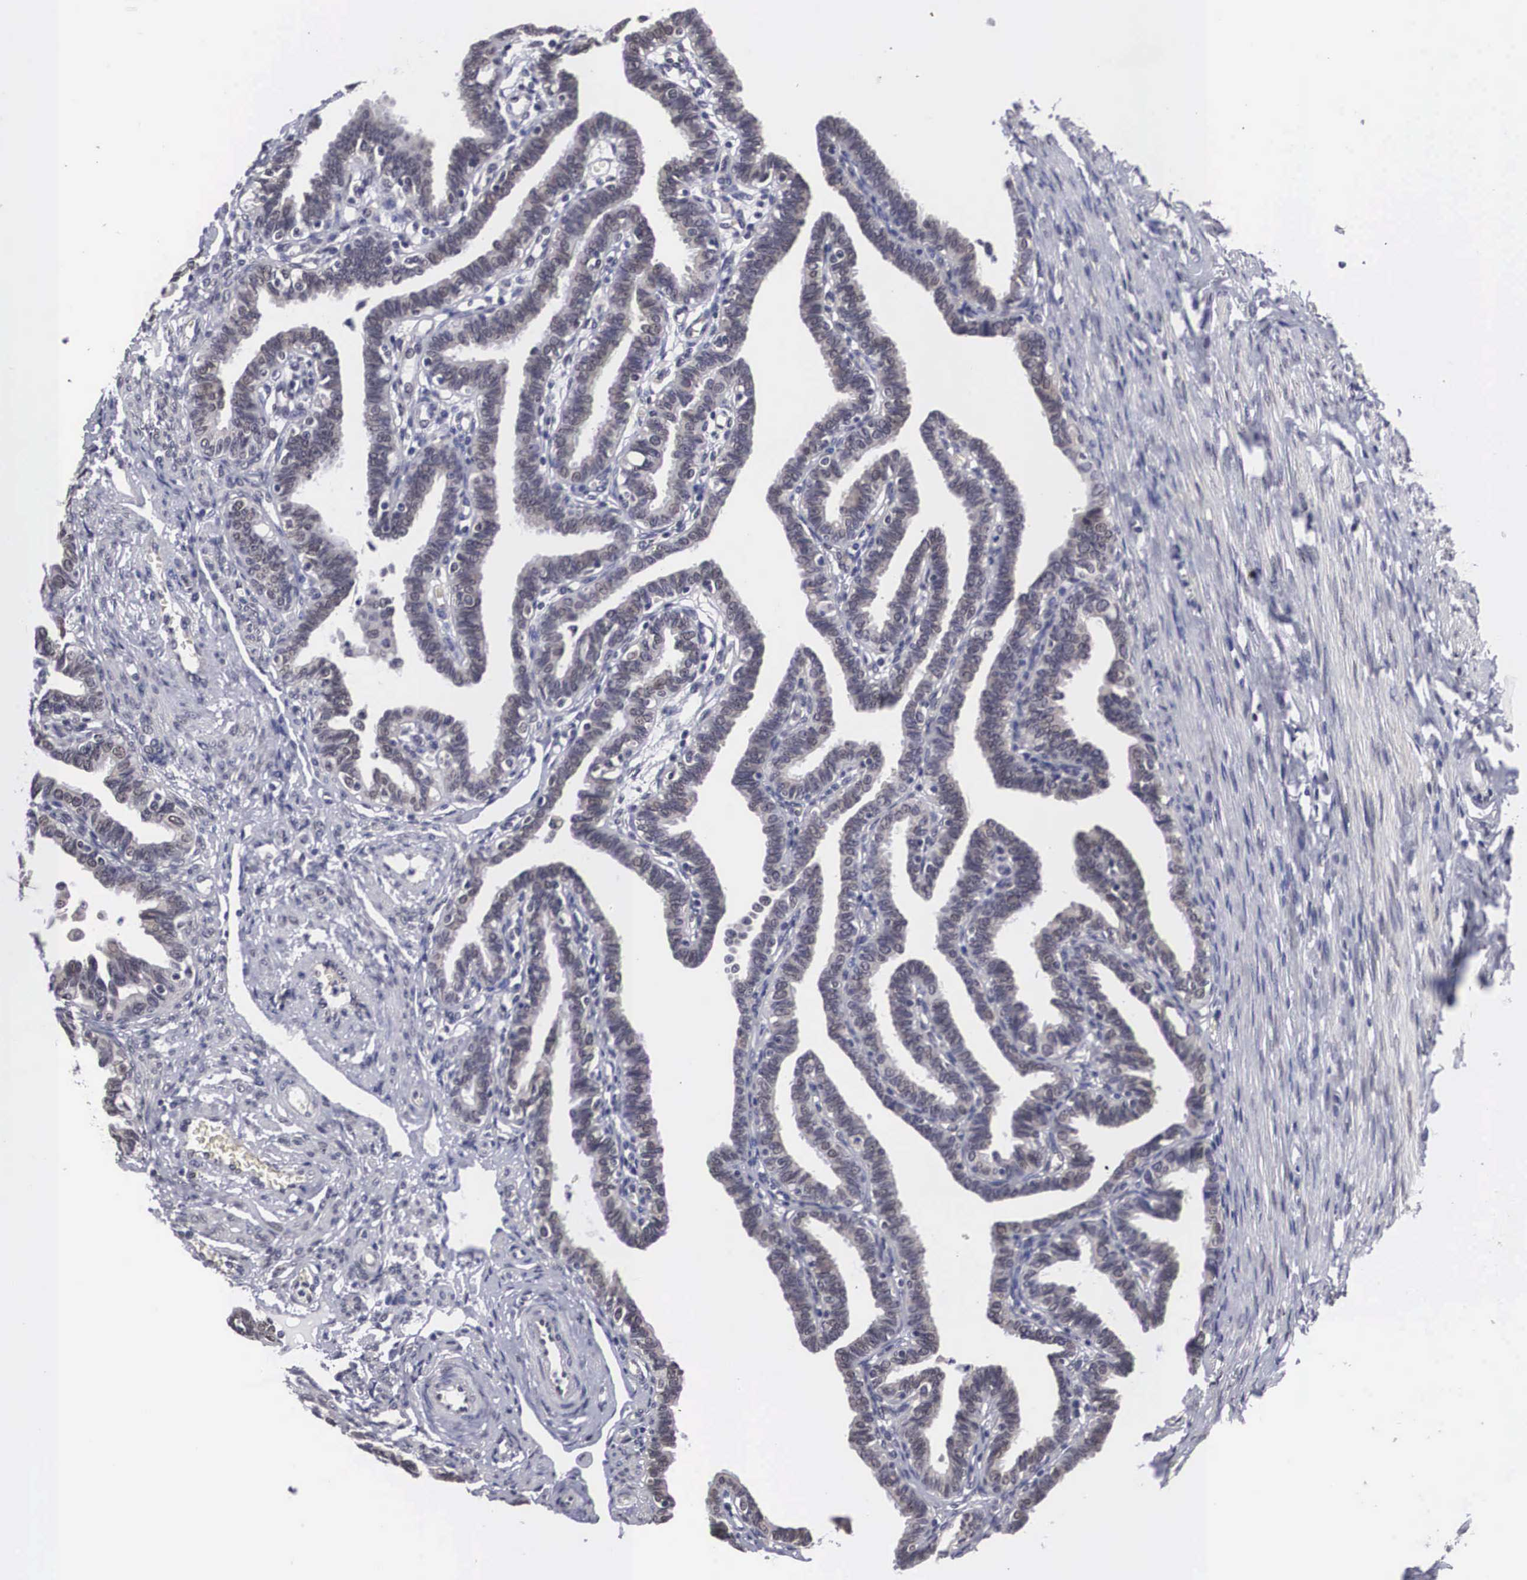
{"staining": {"intensity": "weak", "quantity": "25%-75%", "location": "cytoplasmic/membranous"}, "tissue": "fallopian tube", "cell_type": "Glandular cells", "image_type": "normal", "snomed": [{"axis": "morphology", "description": "Normal tissue, NOS"}, {"axis": "topography", "description": "Fallopian tube"}], "caption": "Glandular cells demonstrate low levels of weak cytoplasmic/membranous staining in approximately 25%-75% of cells in benign human fallopian tube.", "gene": "OTX2", "patient": {"sex": "female", "age": 41}}